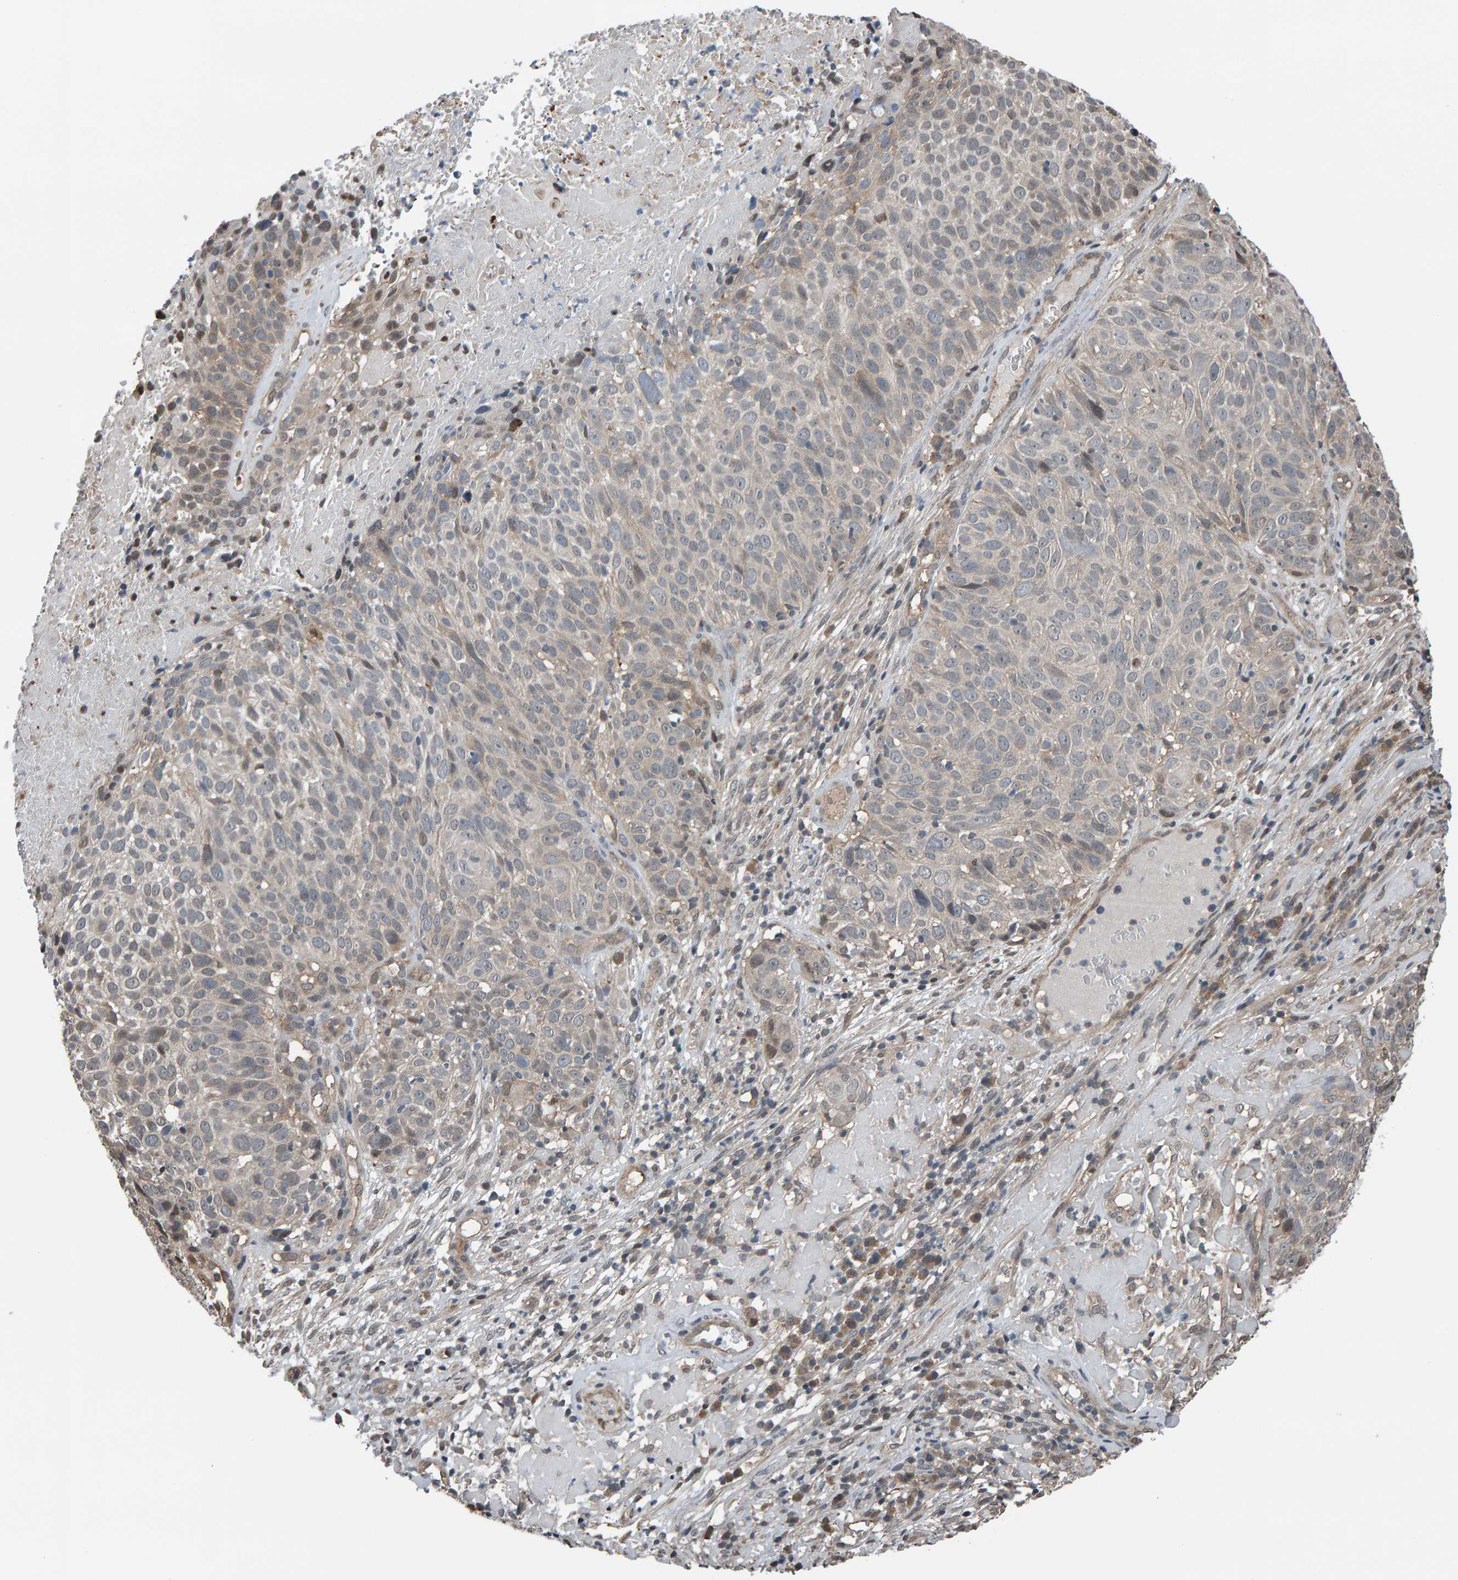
{"staining": {"intensity": "weak", "quantity": "<25%", "location": "cytoplasmic/membranous,nuclear"}, "tissue": "cervical cancer", "cell_type": "Tumor cells", "image_type": "cancer", "snomed": [{"axis": "morphology", "description": "Squamous cell carcinoma, NOS"}, {"axis": "topography", "description": "Cervix"}], "caption": "A histopathology image of human cervical cancer is negative for staining in tumor cells.", "gene": "COASY", "patient": {"sex": "female", "age": 74}}